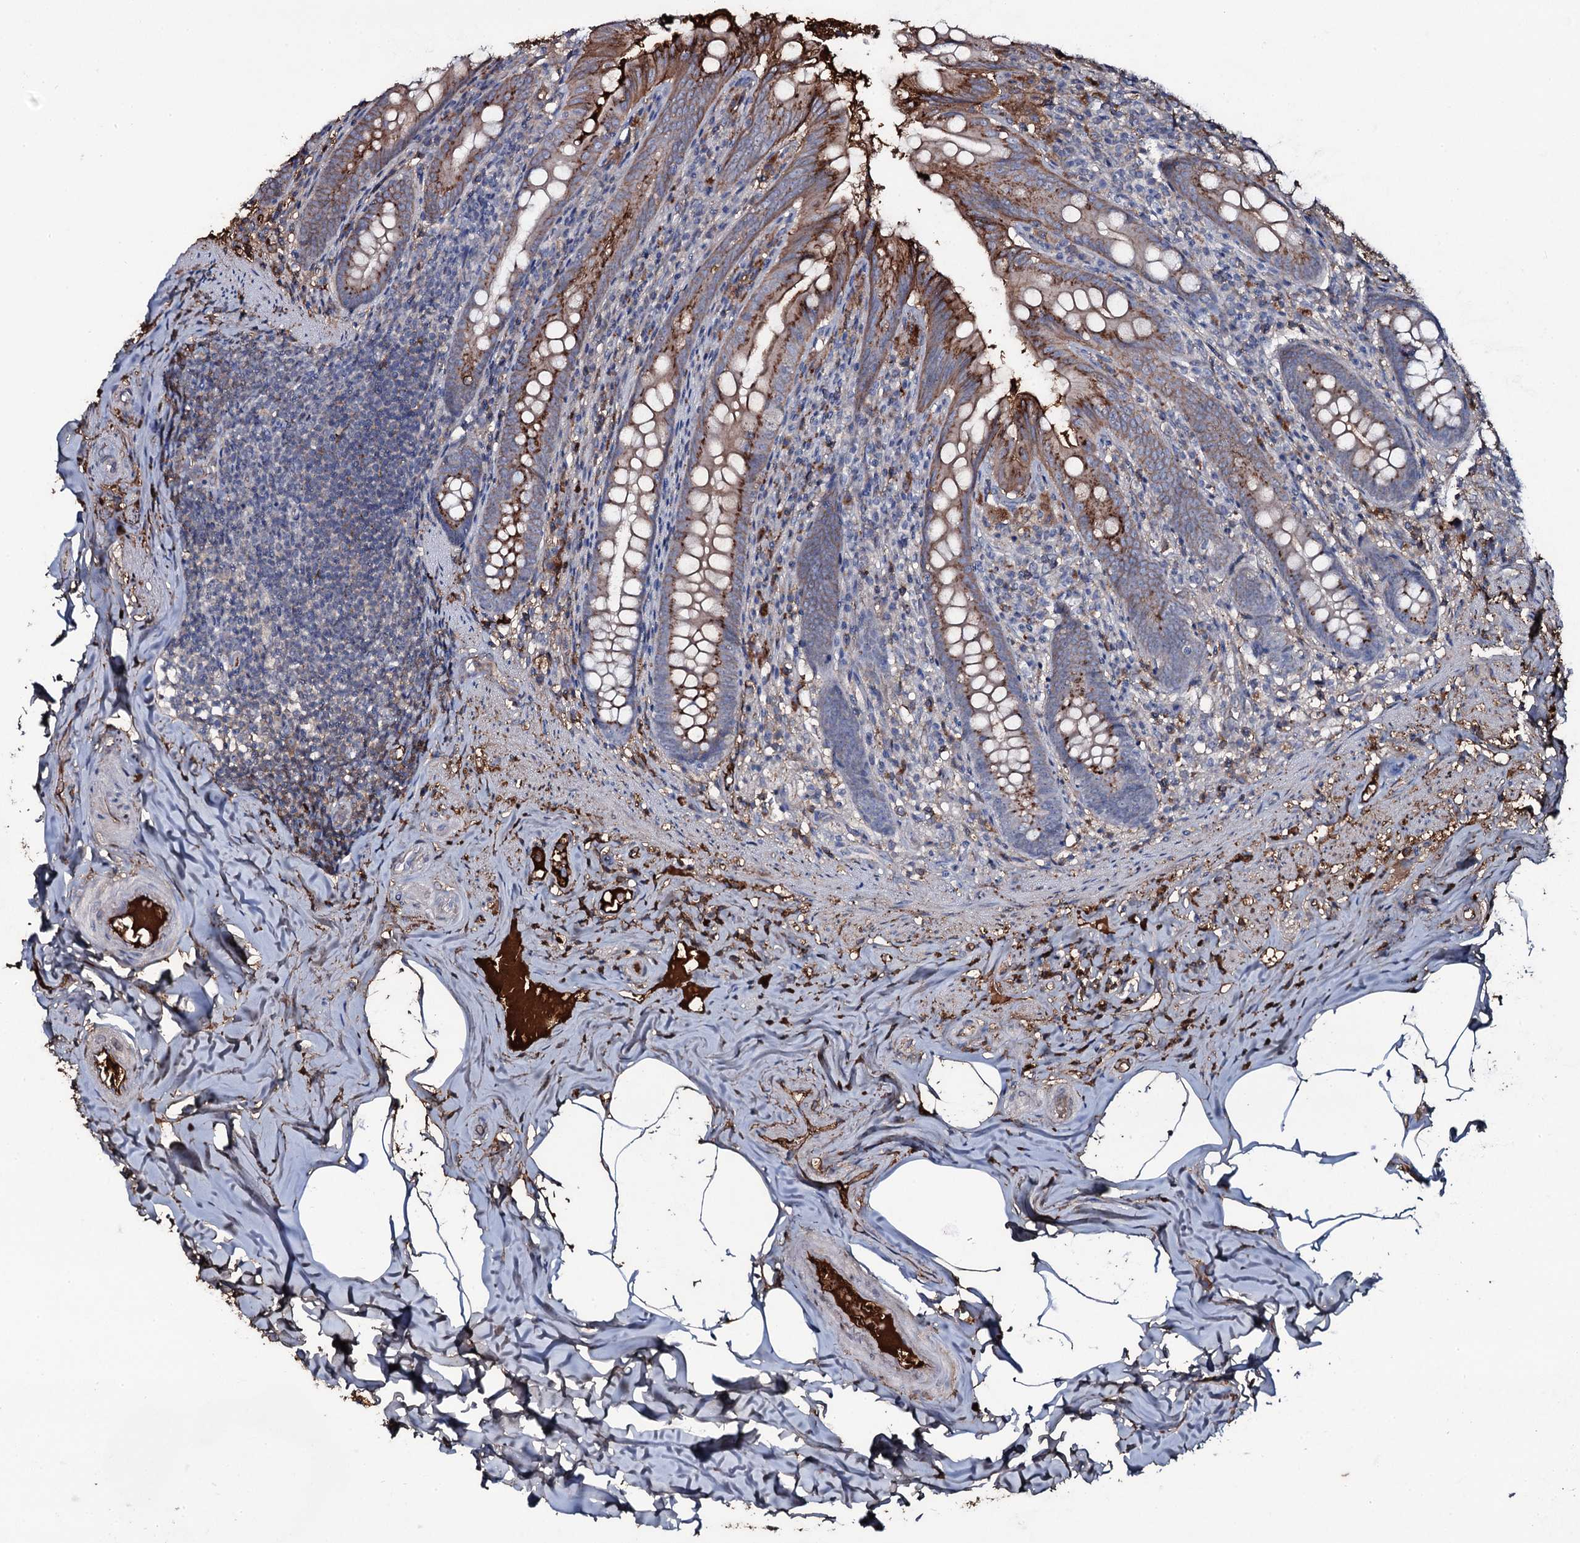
{"staining": {"intensity": "strong", "quantity": ">75%", "location": "cytoplasmic/membranous"}, "tissue": "appendix", "cell_type": "Glandular cells", "image_type": "normal", "snomed": [{"axis": "morphology", "description": "Normal tissue, NOS"}, {"axis": "topography", "description": "Appendix"}], "caption": "Brown immunohistochemical staining in unremarkable appendix displays strong cytoplasmic/membranous positivity in about >75% of glandular cells.", "gene": "EDN1", "patient": {"sex": "male", "age": 55}}